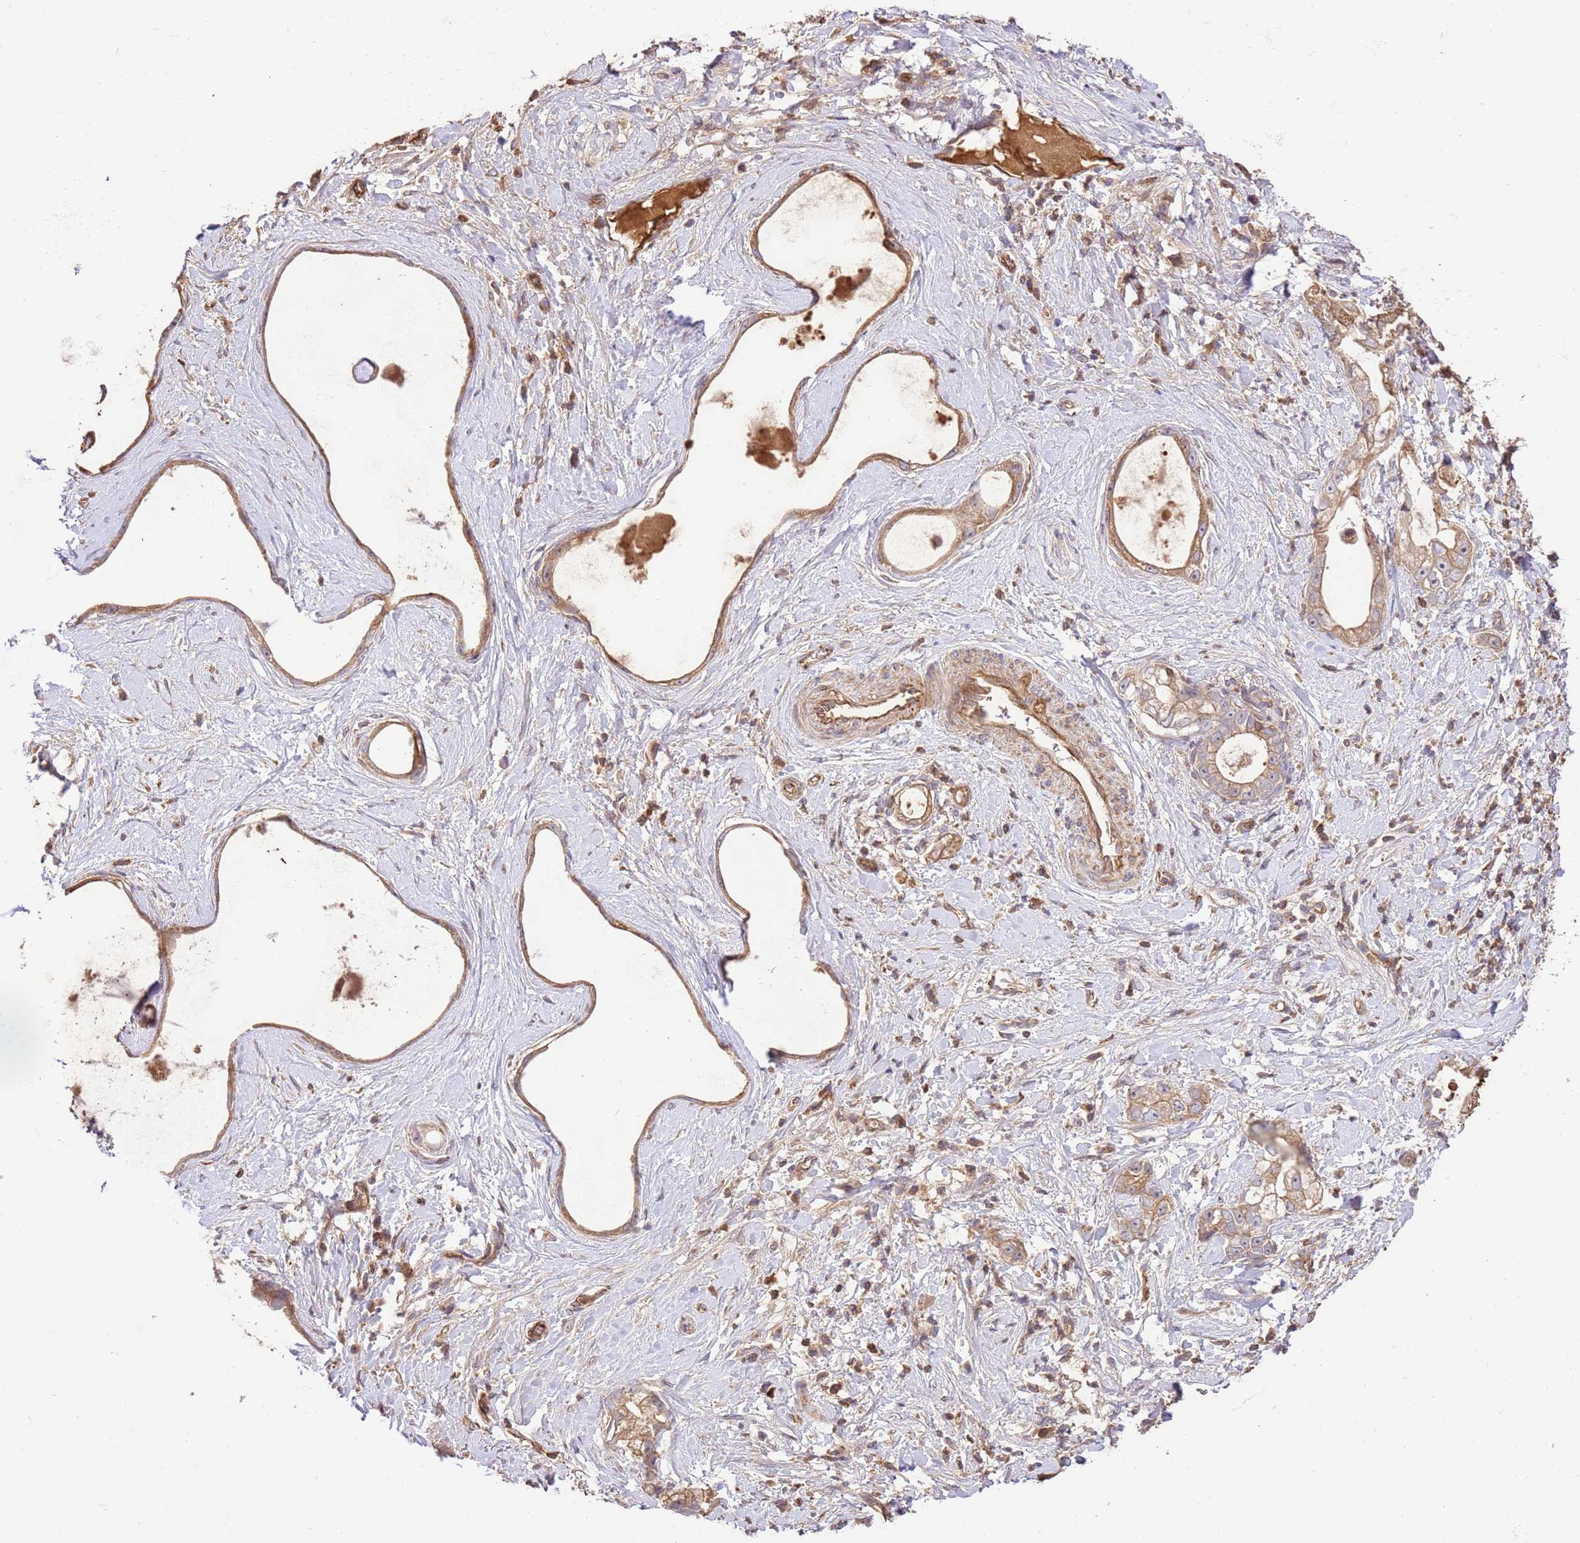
{"staining": {"intensity": "moderate", "quantity": ">75%", "location": "cytoplasmic/membranous"}, "tissue": "stomach cancer", "cell_type": "Tumor cells", "image_type": "cancer", "snomed": [{"axis": "morphology", "description": "Adenocarcinoma, NOS"}, {"axis": "topography", "description": "Stomach"}], "caption": "This is an image of immunohistochemistry (IHC) staining of stomach cancer, which shows moderate staining in the cytoplasmic/membranous of tumor cells.", "gene": "KATNAL2", "patient": {"sex": "male", "age": 55}}